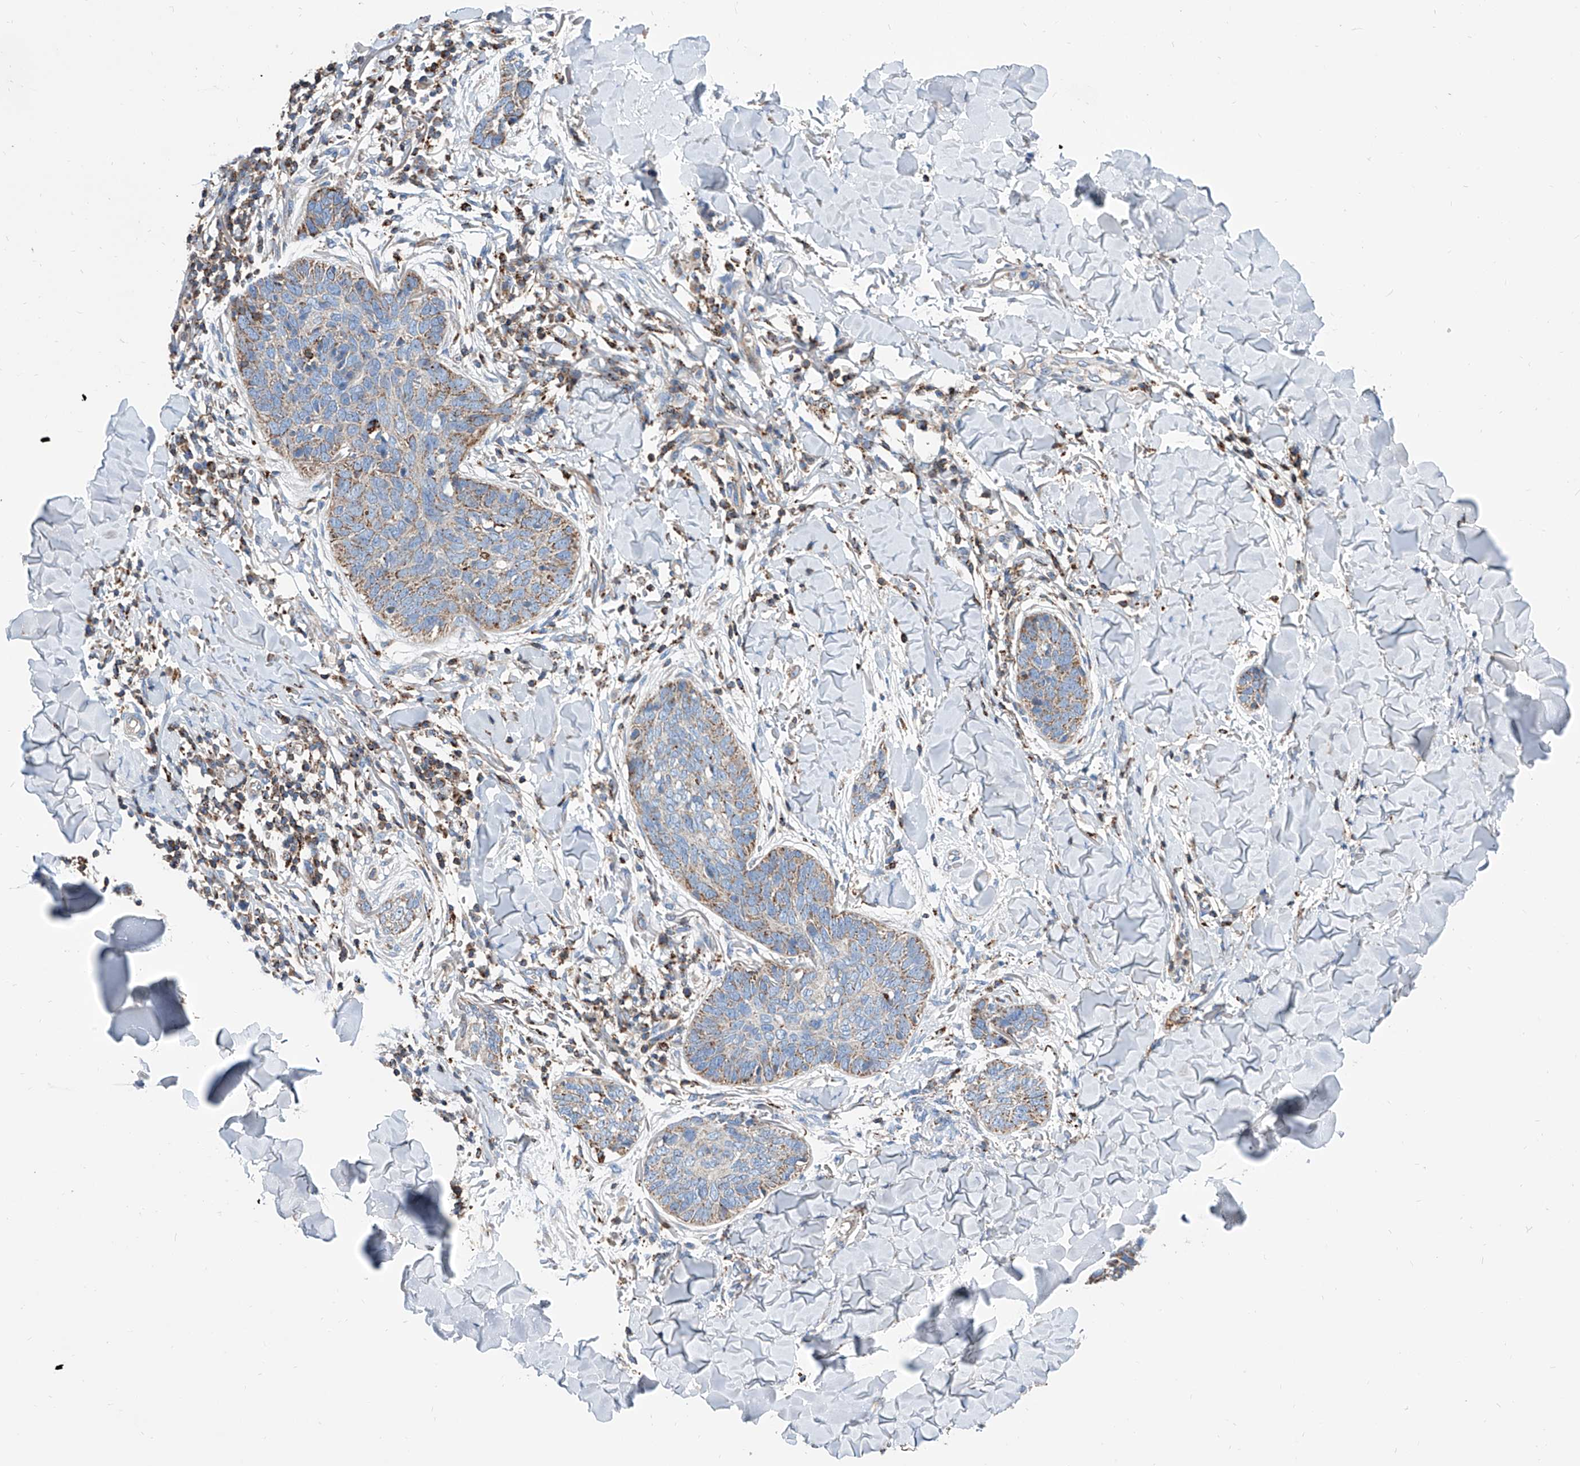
{"staining": {"intensity": "weak", "quantity": ">75%", "location": "cytoplasmic/membranous"}, "tissue": "skin cancer", "cell_type": "Tumor cells", "image_type": "cancer", "snomed": [{"axis": "morphology", "description": "Basal cell carcinoma"}, {"axis": "topography", "description": "Skin"}], "caption": "Skin basal cell carcinoma stained for a protein (brown) reveals weak cytoplasmic/membranous positive positivity in about >75% of tumor cells.", "gene": "CPNE5", "patient": {"sex": "male", "age": 85}}